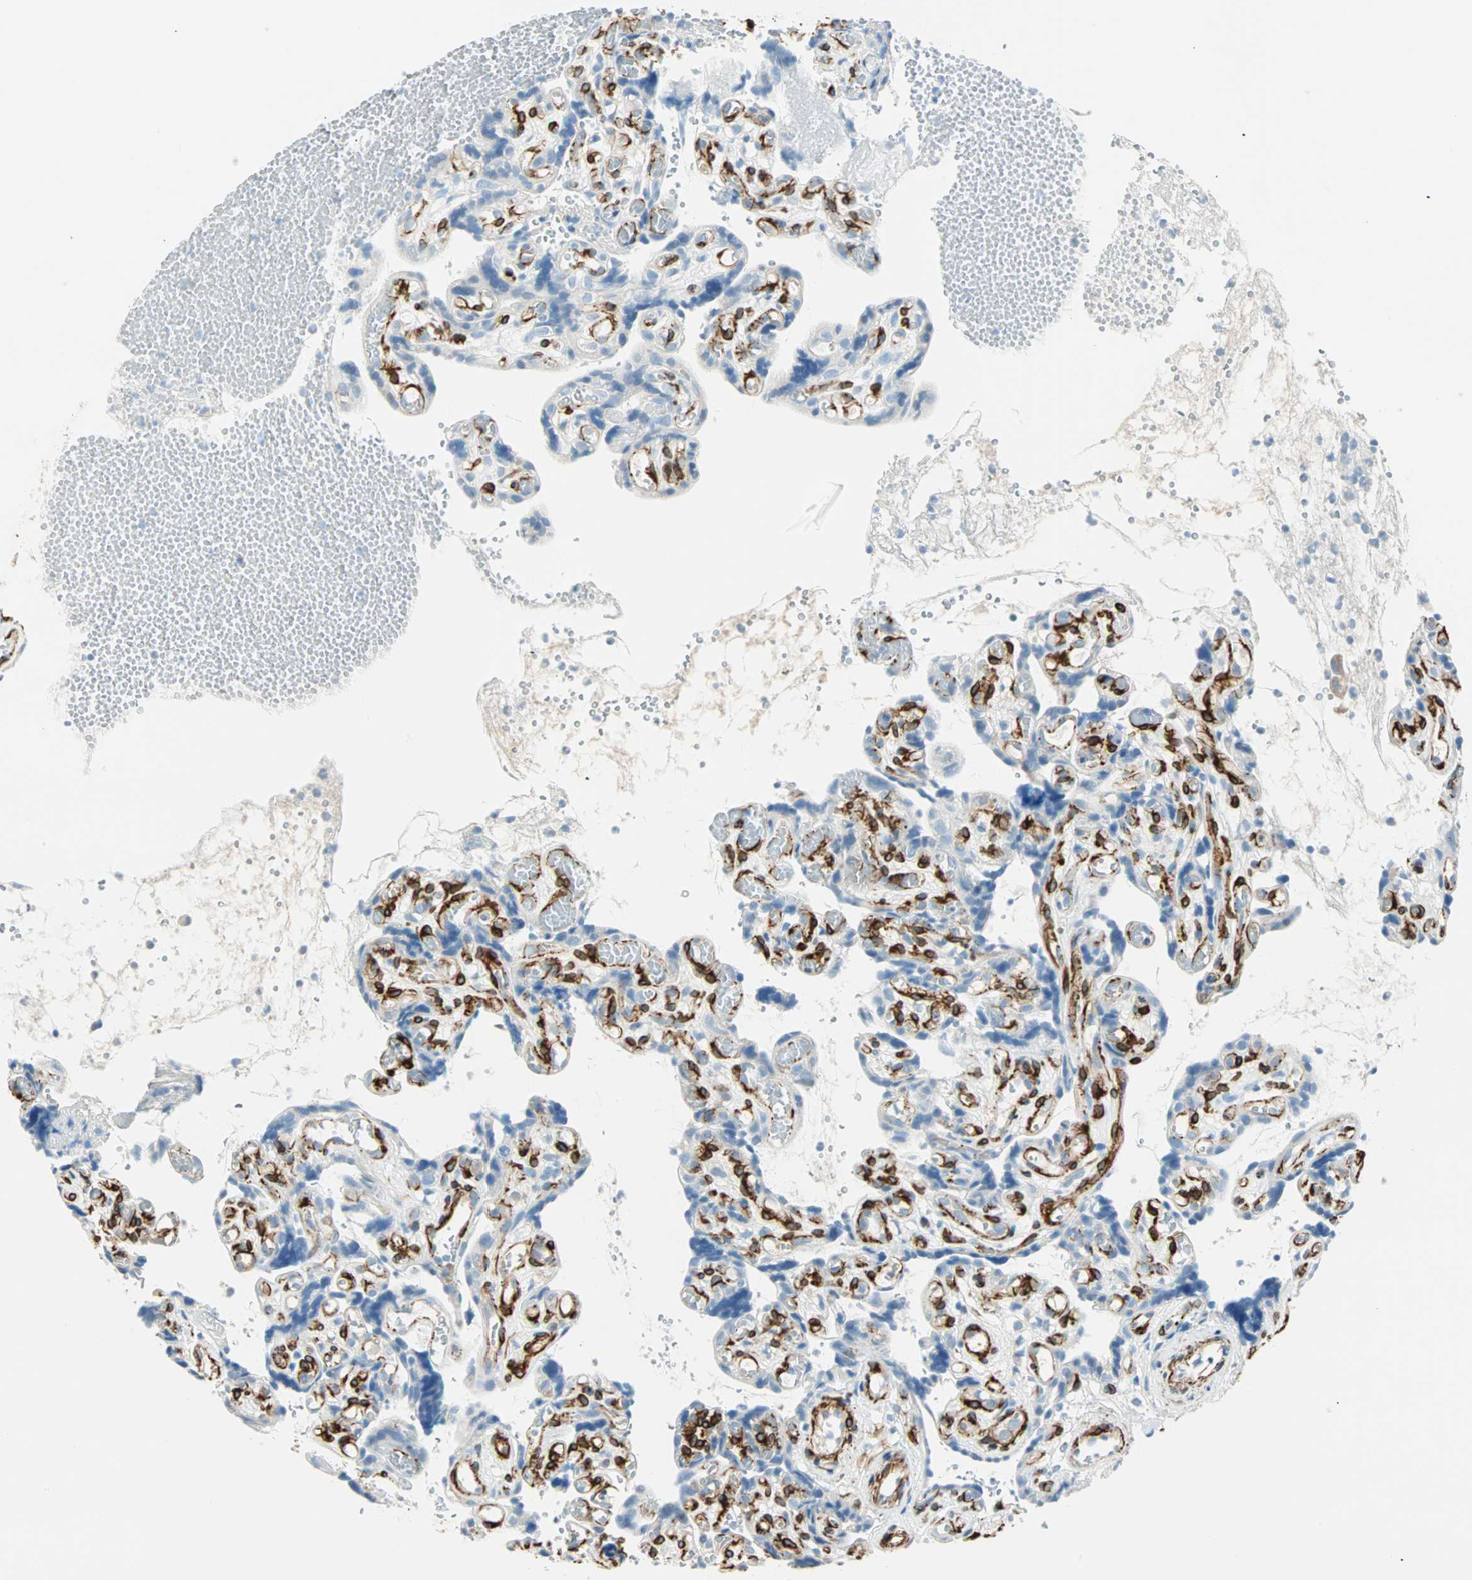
{"staining": {"intensity": "negative", "quantity": "none", "location": "none"}, "tissue": "placenta", "cell_type": "Decidual cells", "image_type": "normal", "snomed": [{"axis": "morphology", "description": "Normal tissue, NOS"}, {"axis": "topography", "description": "Placenta"}], "caption": "This micrograph is of unremarkable placenta stained with IHC to label a protein in brown with the nuclei are counter-stained blue. There is no positivity in decidual cells. (Brightfield microscopy of DAB (3,3'-diaminobenzidine) immunohistochemistry at high magnification).", "gene": "NES", "patient": {"sex": "female", "age": 30}}